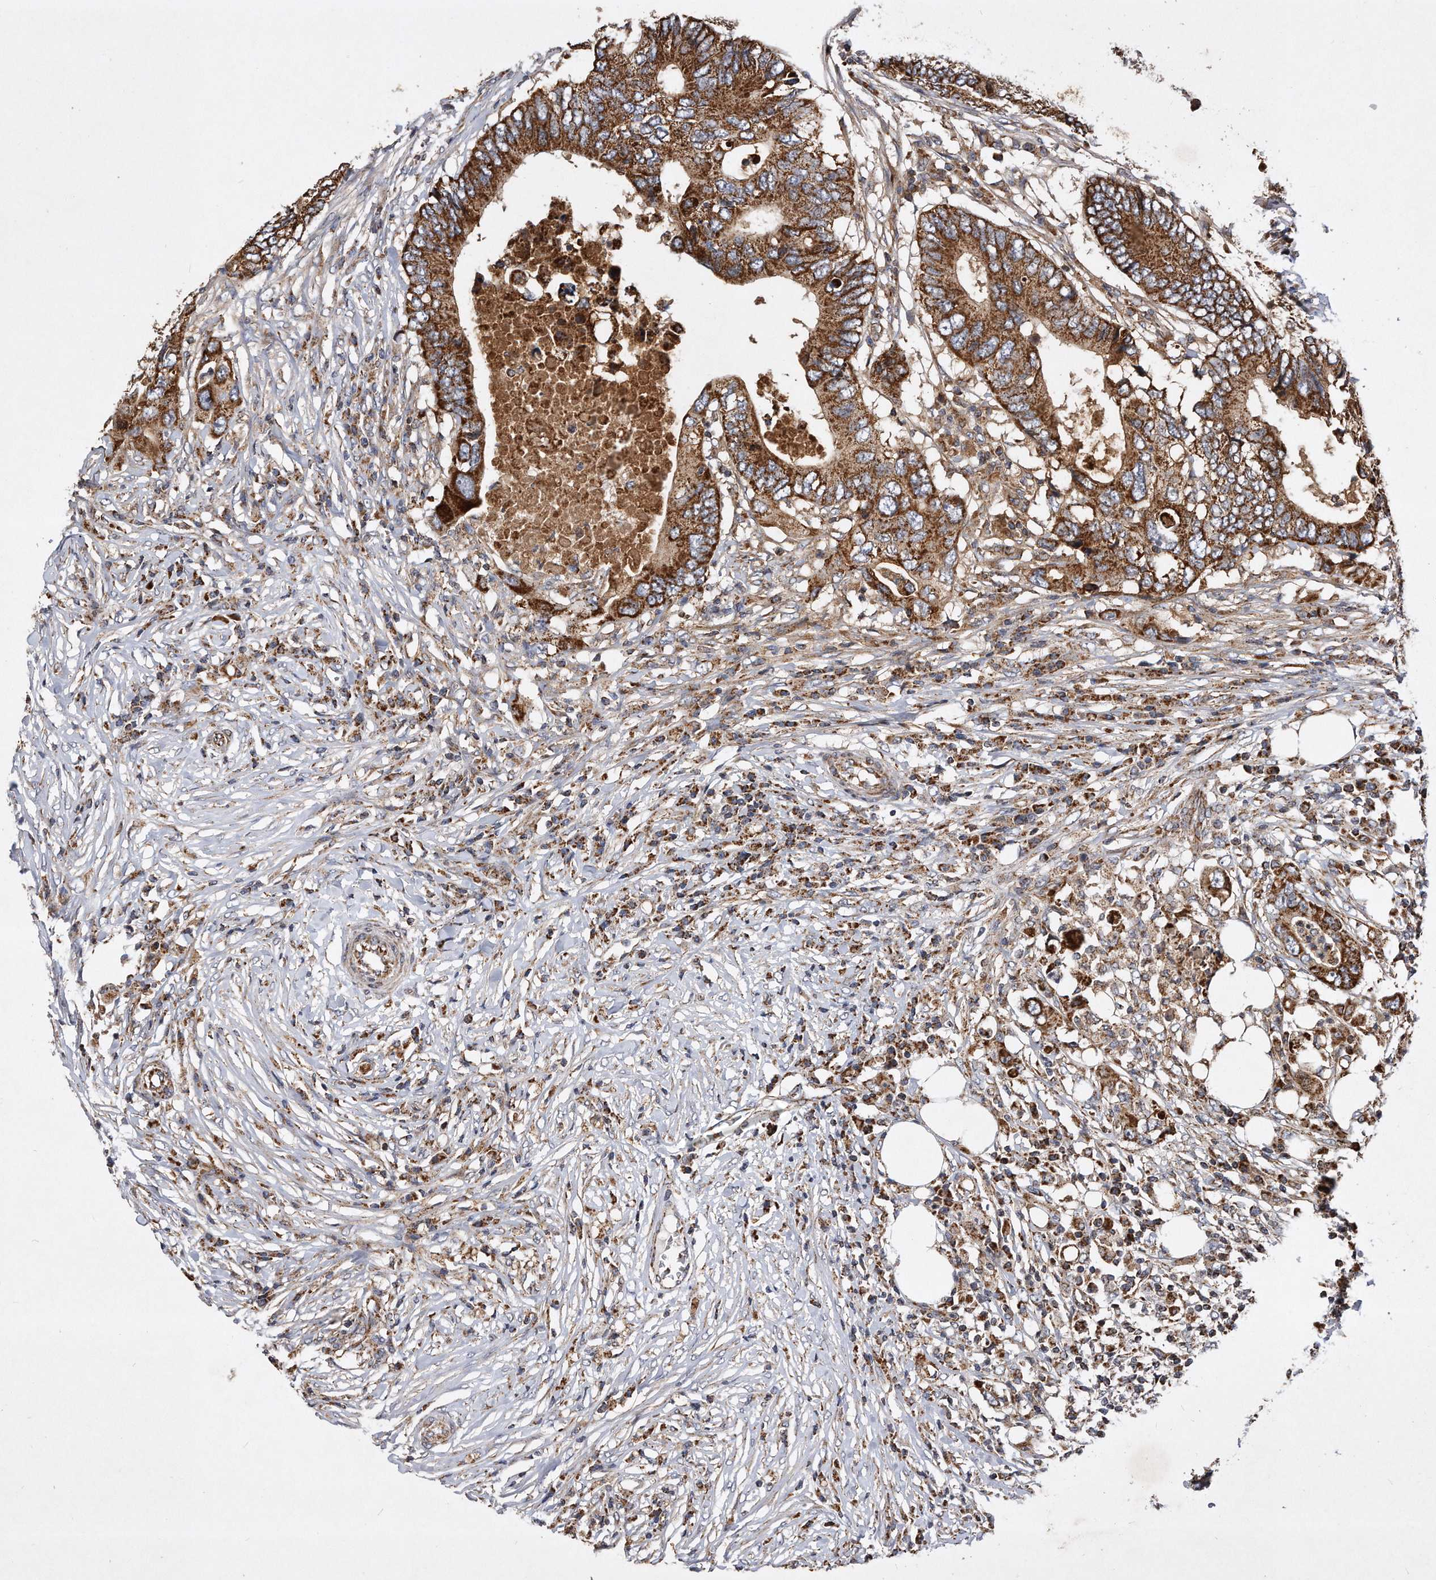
{"staining": {"intensity": "strong", "quantity": ">75%", "location": "cytoplasmic/membranous"}, "tissue": "colorectal cancer", "cell_type": "Tumor cells", "image_type": "cancer", "snomed": [{"axis": "morphology", "description": "Adenocarcinoma, NOS"}, {"axis": "topography", "description": "Colon"}], "caption": "Human colorectal adenocarcinoma stained for a protein (brown) reveals strong cytoplasmic/membranous positive staining in about >75% of tumor cells.", "gene": "PPP5C", "patient": {"sex": "male", "age": 71}}